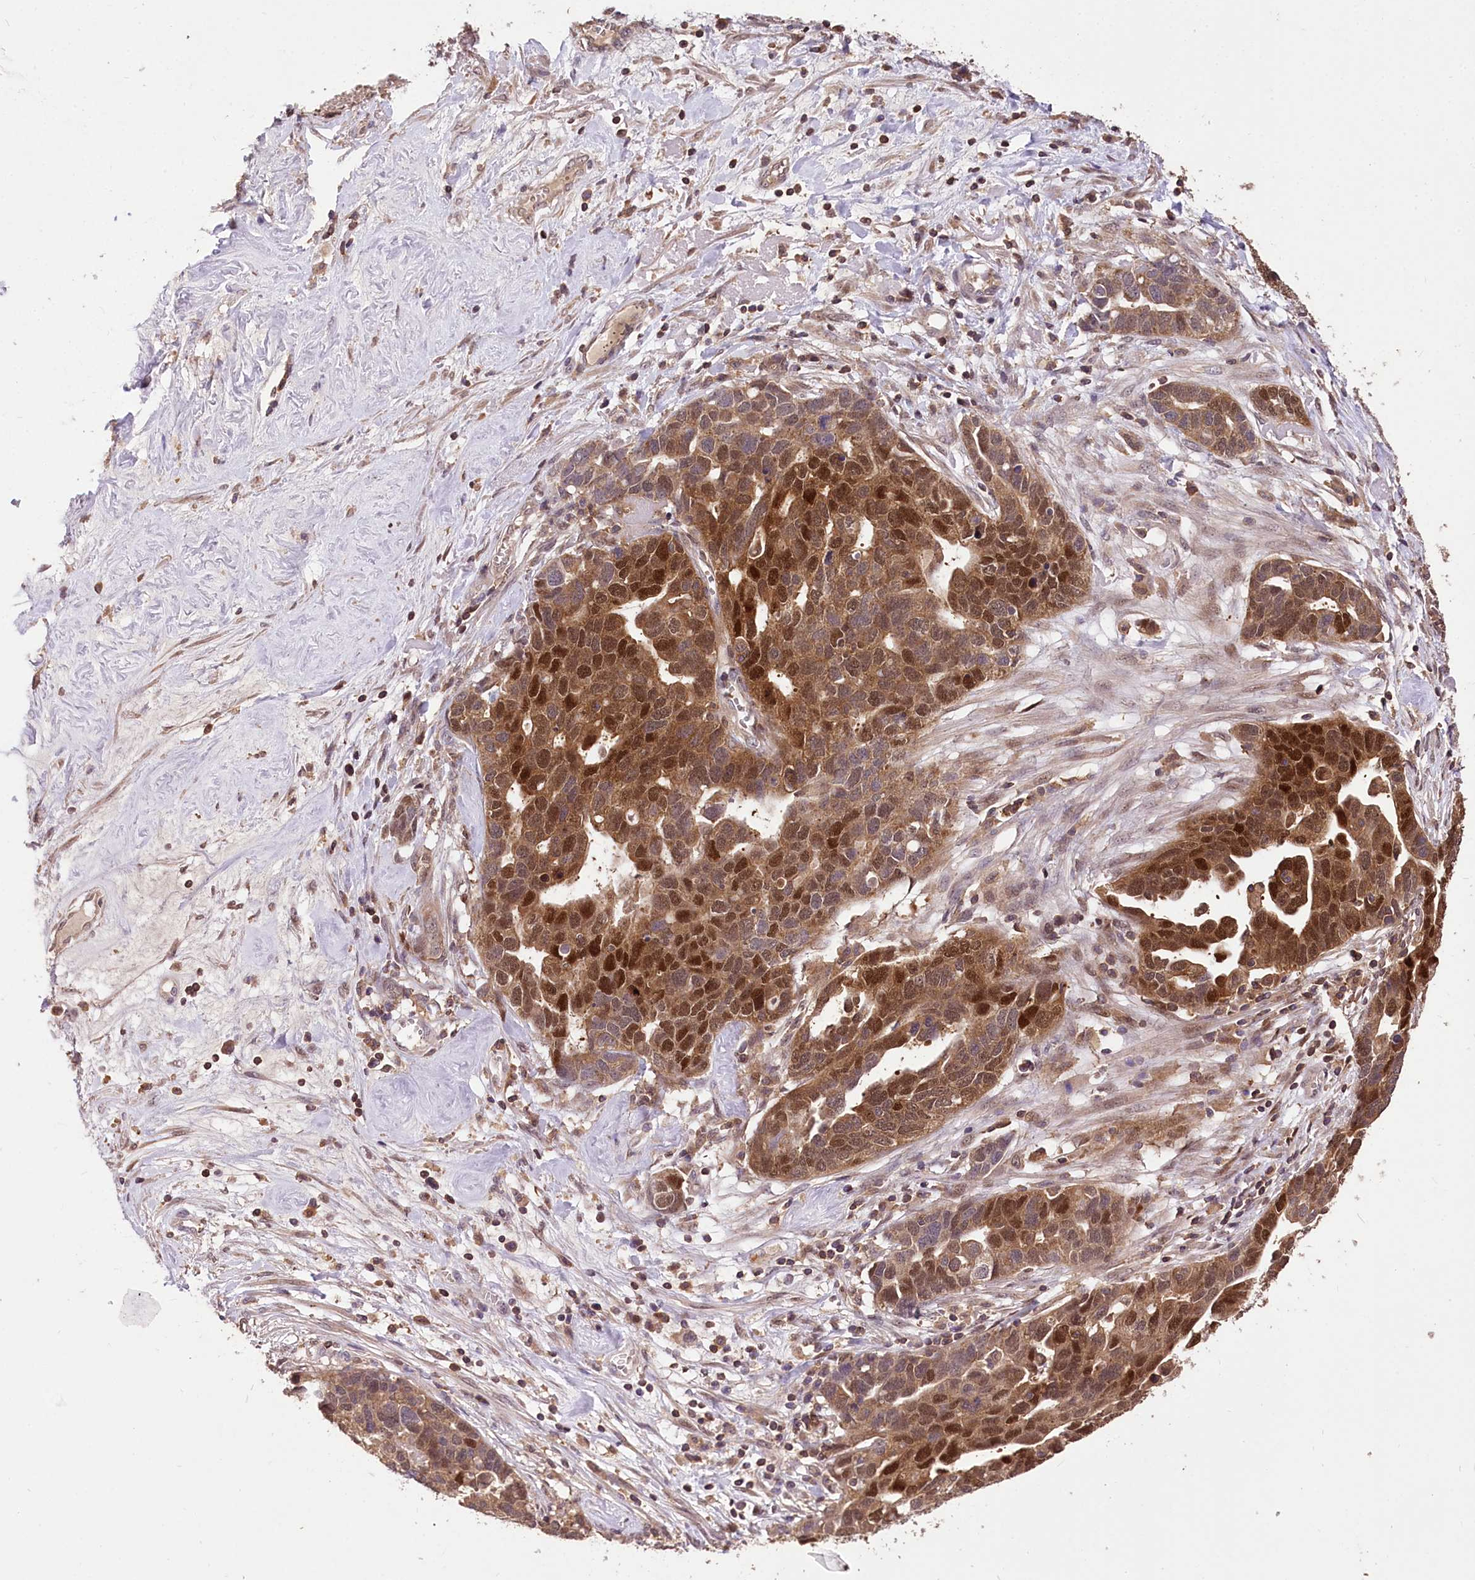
{"staining": {"intensity": "strong", "quantity": "25%-75%", "location": "cytoplasmic/membranous,nuclear"}, "tissue": "ovarian cancer", "cell_type": "Tumor cells", "image_type": "cancer", "snomed": [{"axis": "morphology", "description": "Cystadenocarcinoma, serous, NOS"}, {"axis": "topography", "description": "Ovary"}], "caption": "This micrograph displays IHC staining of ovarian cancer (serous cystadenocarcinoma), with high strong cytoplasmic/membranous and nuclear staining in approximately 25%-75% of tumor cells.", "gene": "SERGEF", "patient": {"sex": "female", "age": 54}}